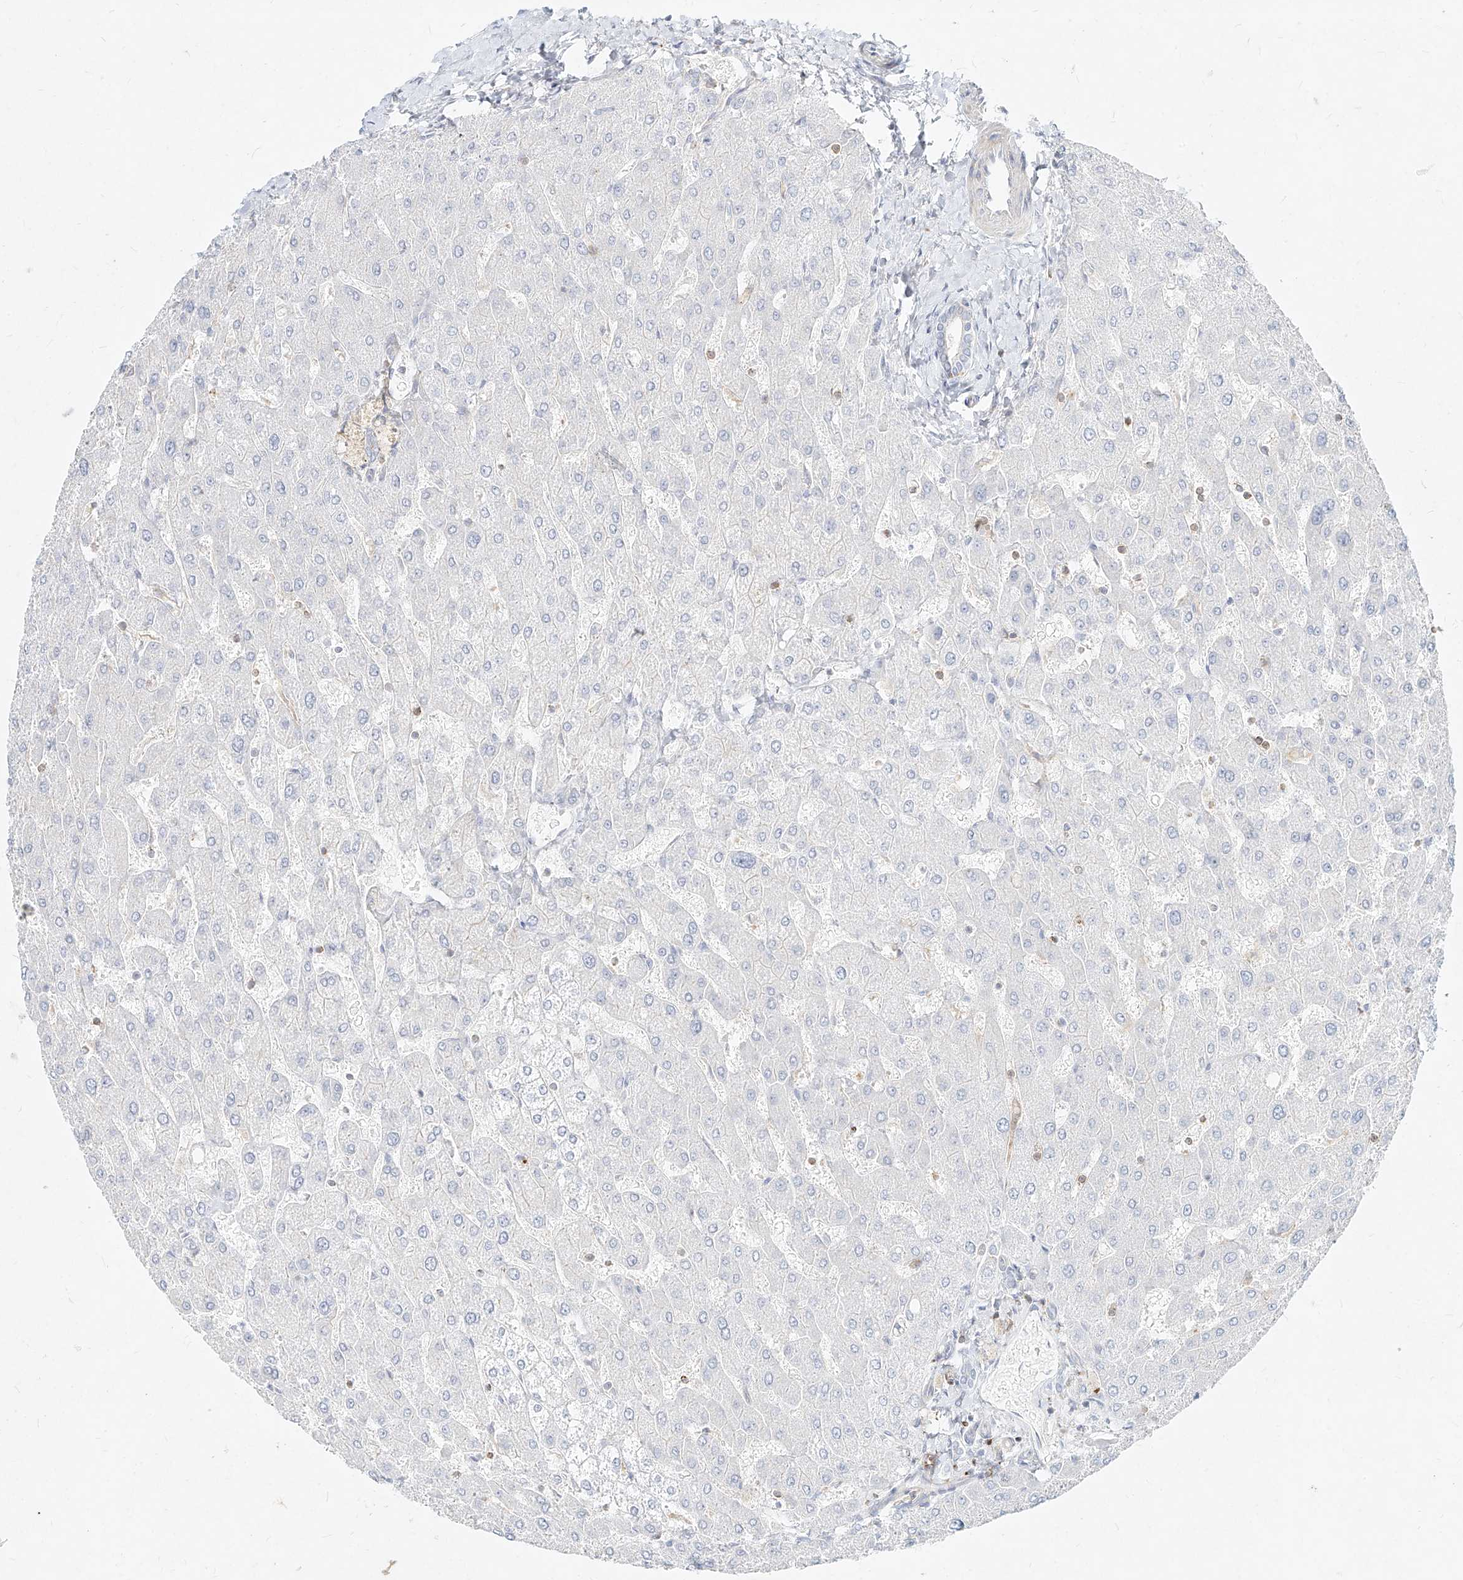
{"staining": {"intensity": "negative", "quantity": "none", "location": "none"}, "tissue": "liver", "cell_type": "Cholangiocytes", "image_type": "normal", "snomed": [{"axis": "morphology", "description": "Normal tissue, NOS"}, {"axis": "topography", "description": "Liver"}], "caption": "IHC of unremarkable human liver shows no expression in cholangiocytes.", "gene": "SLC2A12", "patient": {"sex": "male", "age": 55}}